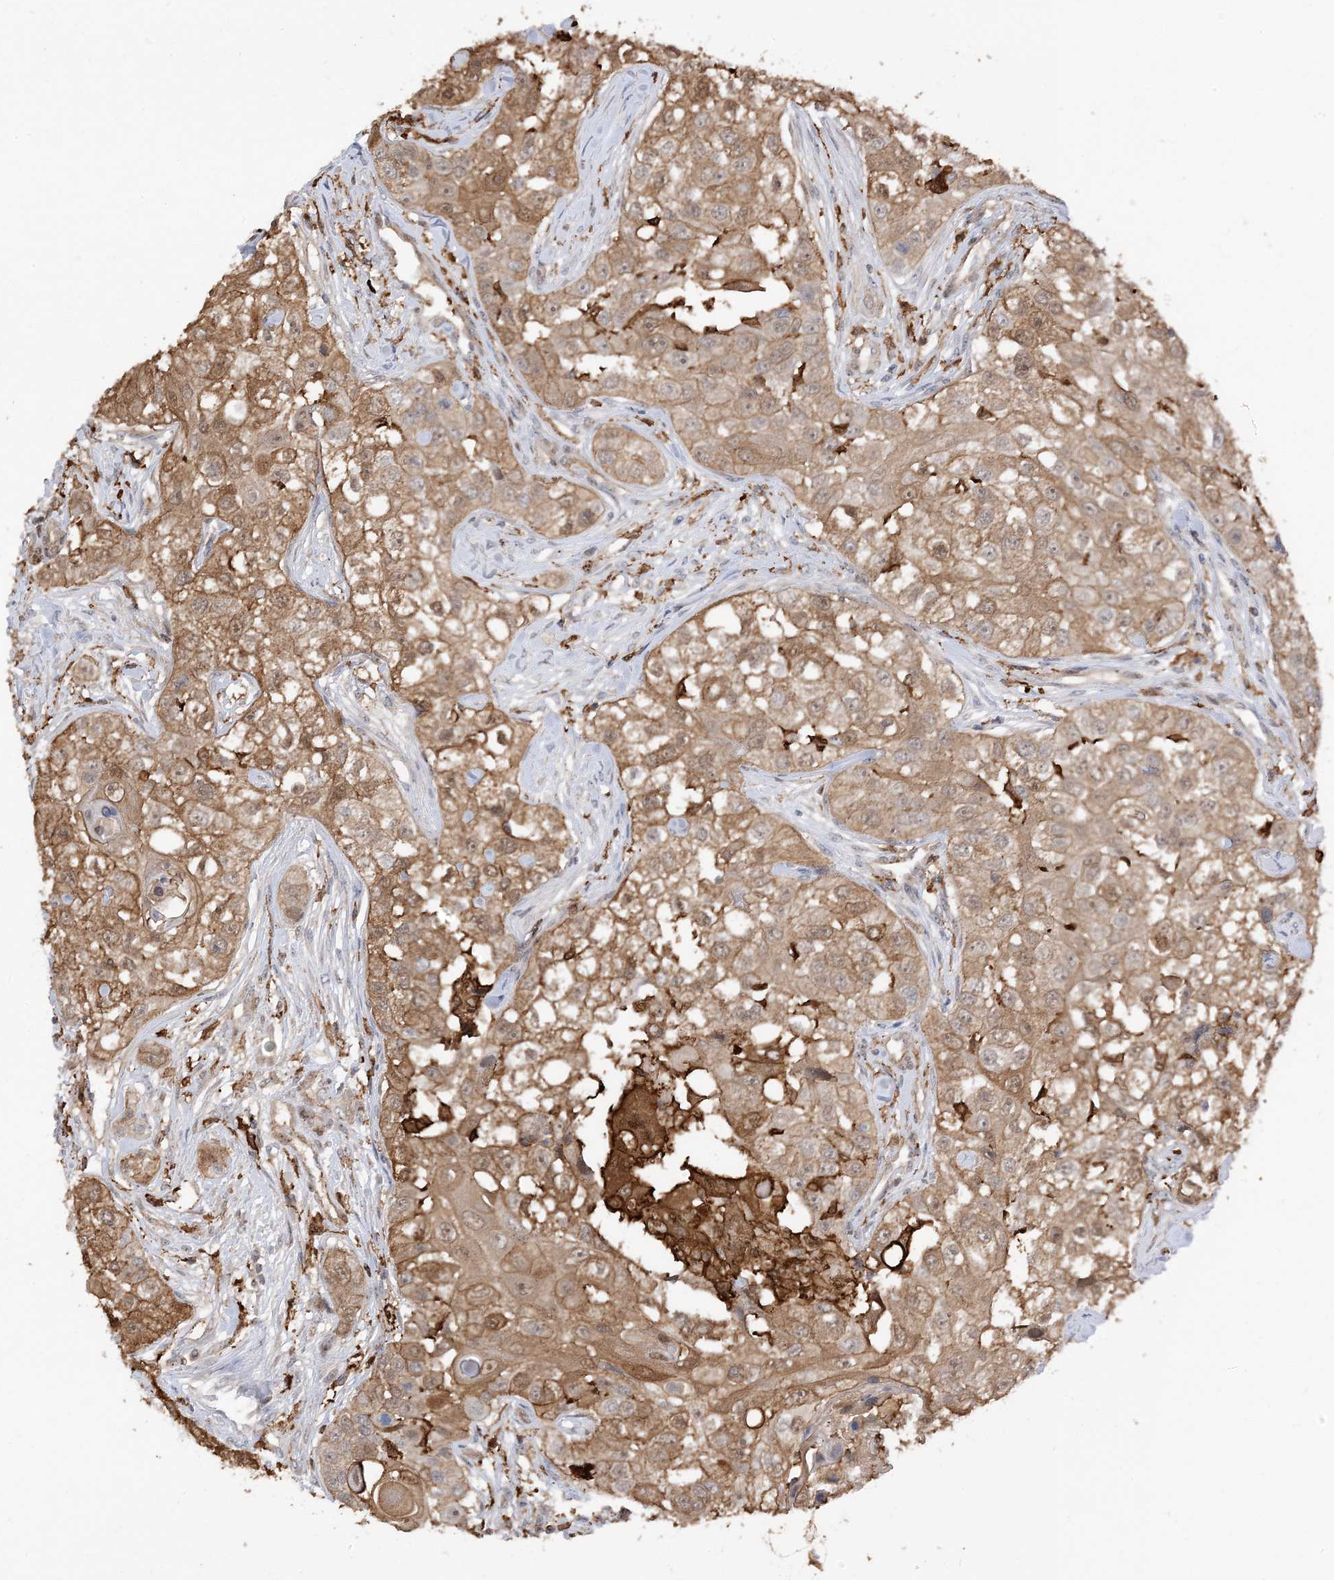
{"staining": {"intensity": "moderate", "quantity": ">75%", "location": "cytoplasmic/membranous"}, "tissue": "head and neck cancer", "cell_type": "Tumor cells", "image_type": "cancer", "snomed": [{"axis": "morphology", "description": "Normal tissue, NOS"}, {"axis": "morphology", "description": "Squamous cell carcinoma, NOS"}, {"axis": "topography", "description": "Skeletal muscle"}, {"axis": "topography", "description": "Head-Neck"}], "caption": "Immunohistochemistry (IHC) image of neoplastic tissue: head and neck cancer (squamous cell carcinoma) stained using immunohistochemistry (IHC) exhibits medium levels of moderate protein expression localized specifically in the cytoplasmic/membranous of tumor cells, appearing as a cytoplasmic/membranous brown color.", "gene": "PHACTR2", "patient": {"sex": "male", "age": 51}}